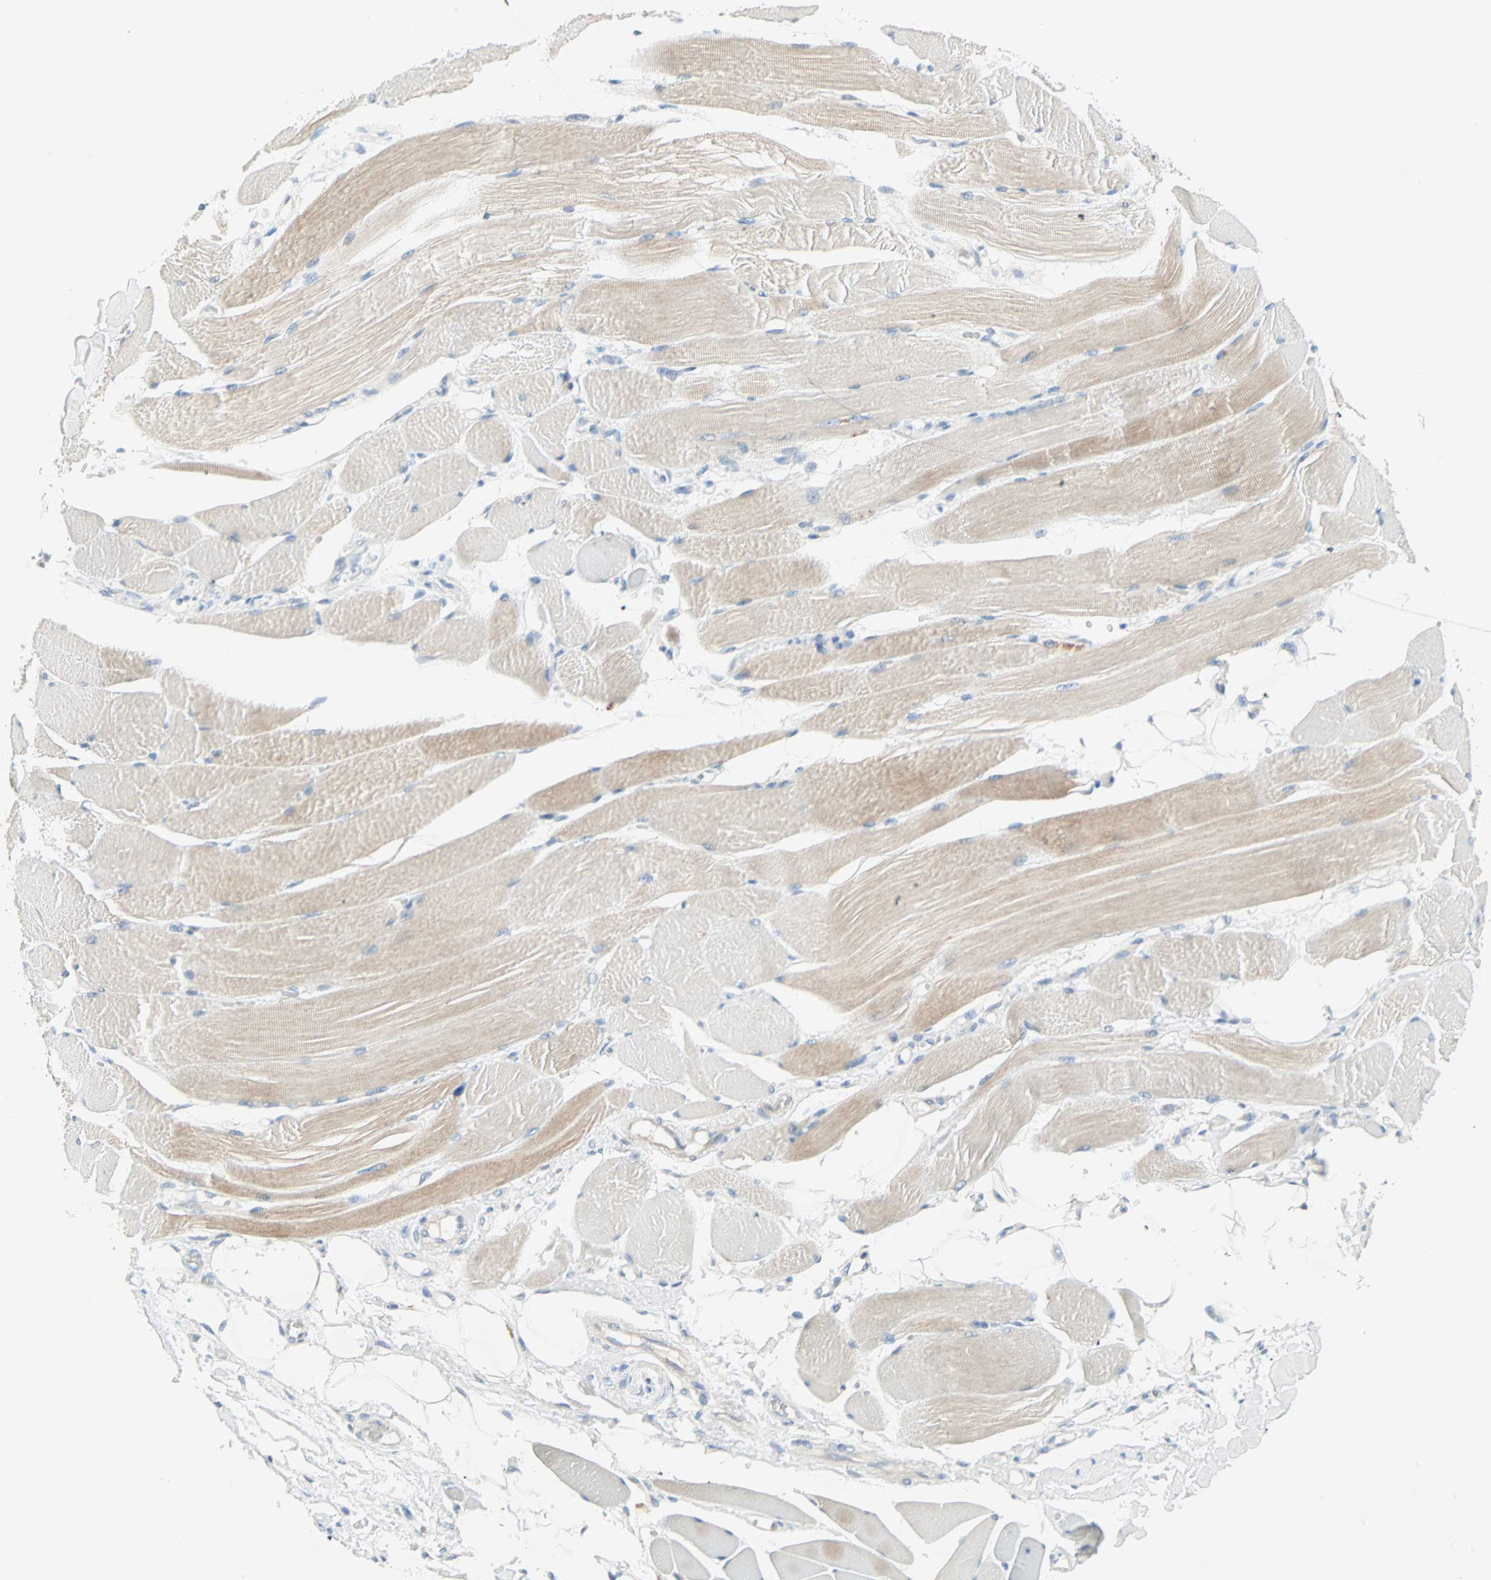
{"staining": {"intensity": "weak", "quantity": "25%-75%", "location": "cytoplasmic/membranous"}, "tissue": "skeletal muscle", "cell_type": "Myocytes", "image_type": "normal", "snomed": [{"axis": "morphology", "description": "Normal tissue, NOS"}, {"axis": "topography", "description": "Skeletal muscle"}, {"axis": "topography", "description": "Peripheral nerve tissue"}], "caption": "Immunohistochemical staining of benign human skeletal muscle demonstrates low levels of weak cytoplasmic/membranous staining in about 25%-75% of myocytes.", "gene": "SULT1C2", "patient": {"sex": "female", "age": 84}}